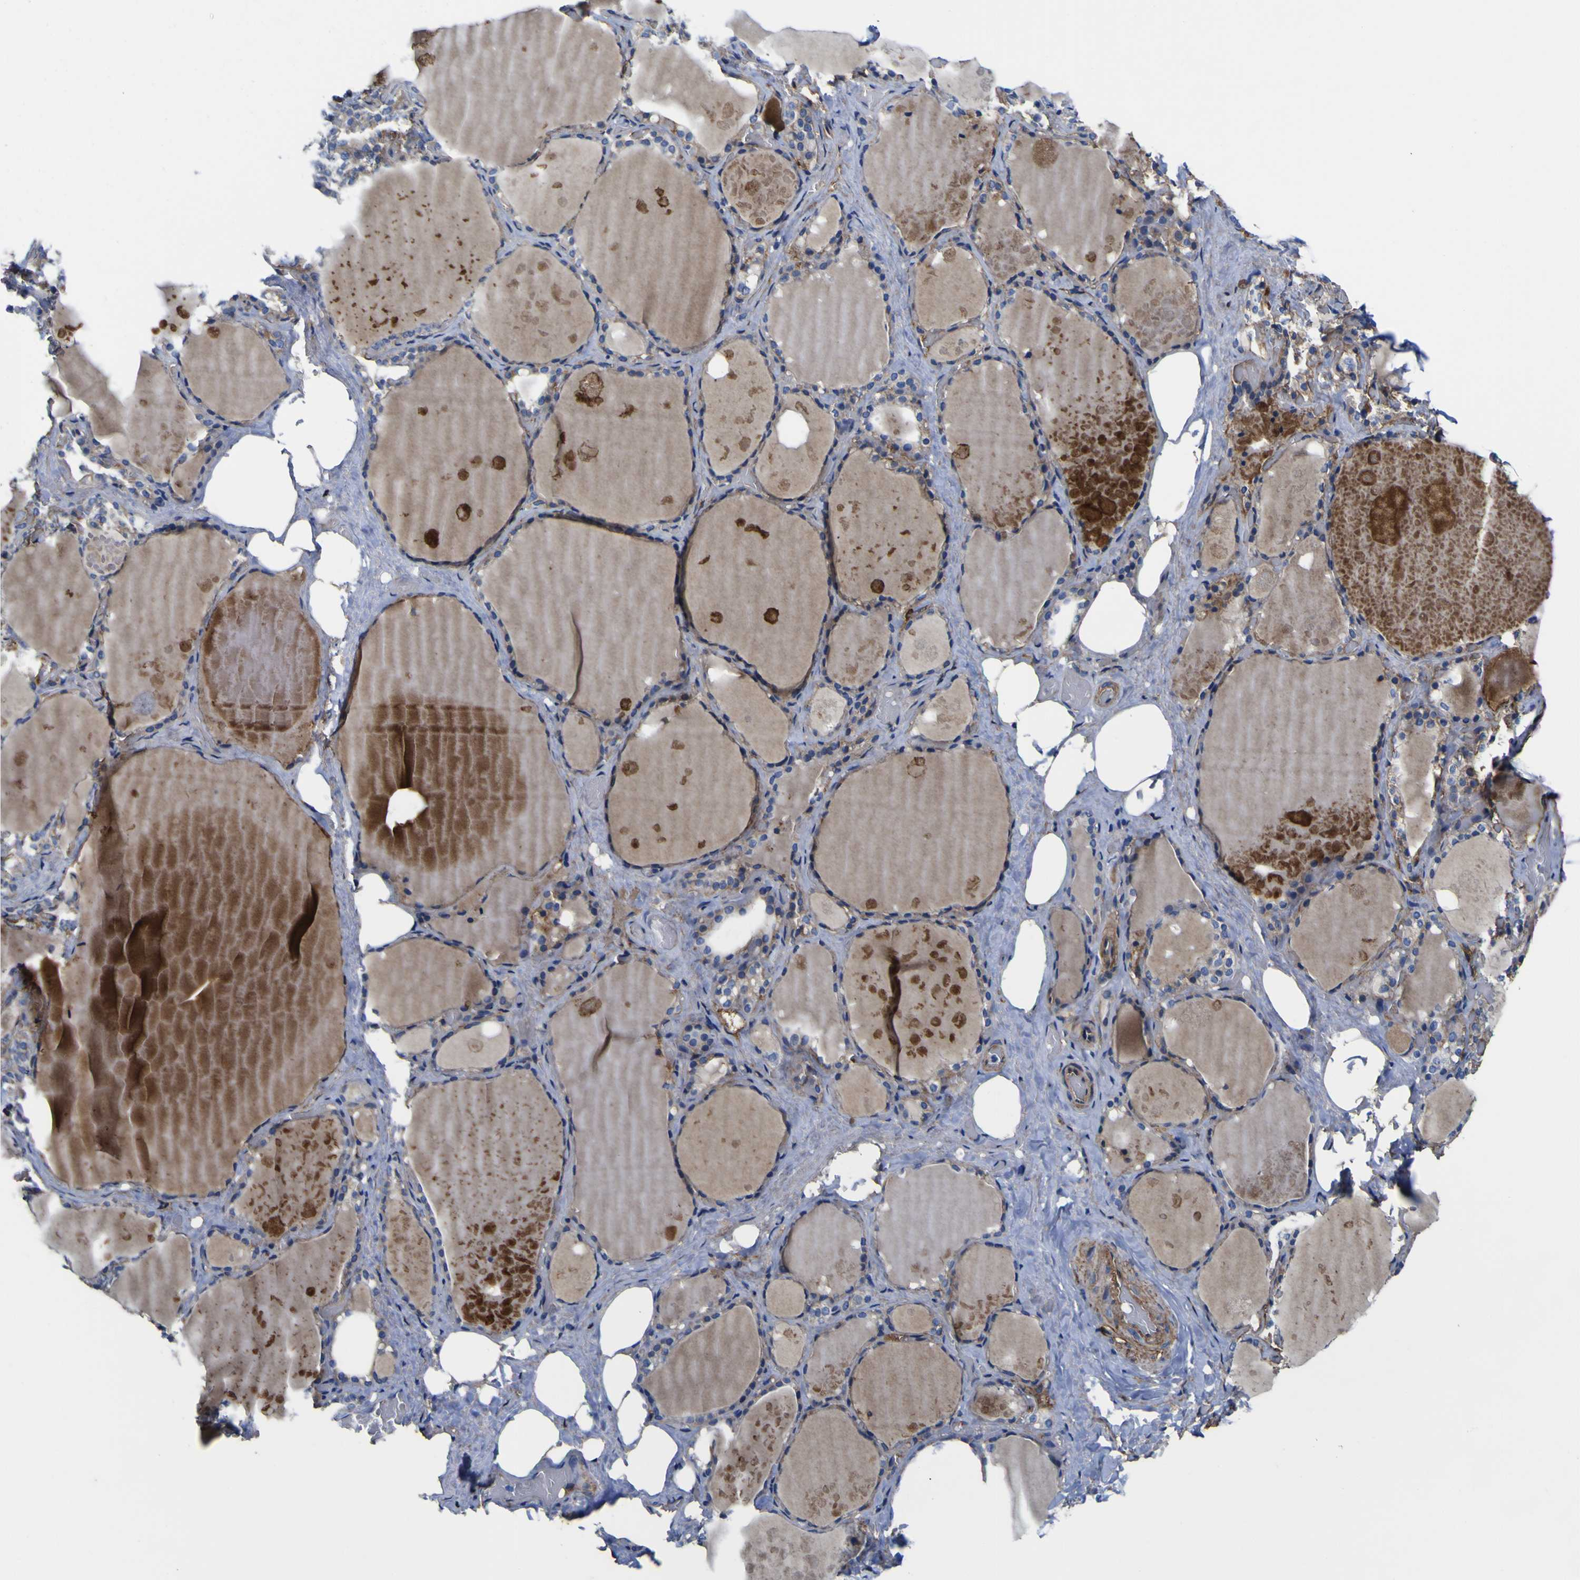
{"staining": {"intensity": "weak", "quantity": ">75%", "location": "cytoplasmic/membranous"}, "tissue": "thyroid gland", "cell_type": "Glandular cells", "image_type": "normal", "snomed": [{"axis": "morphology", "description": "Normal tissue, NOS"}, {"axis": "topography", "description": "Thyroid gland"}], "caption": "Immunohistochemical staining of benign thyroid gland displays weak cytoplasmic/membranous protein positivity in approximately >75% of glandular cells.", "gene": "CD151", "patient": {"sex": "male", "age": 61}}